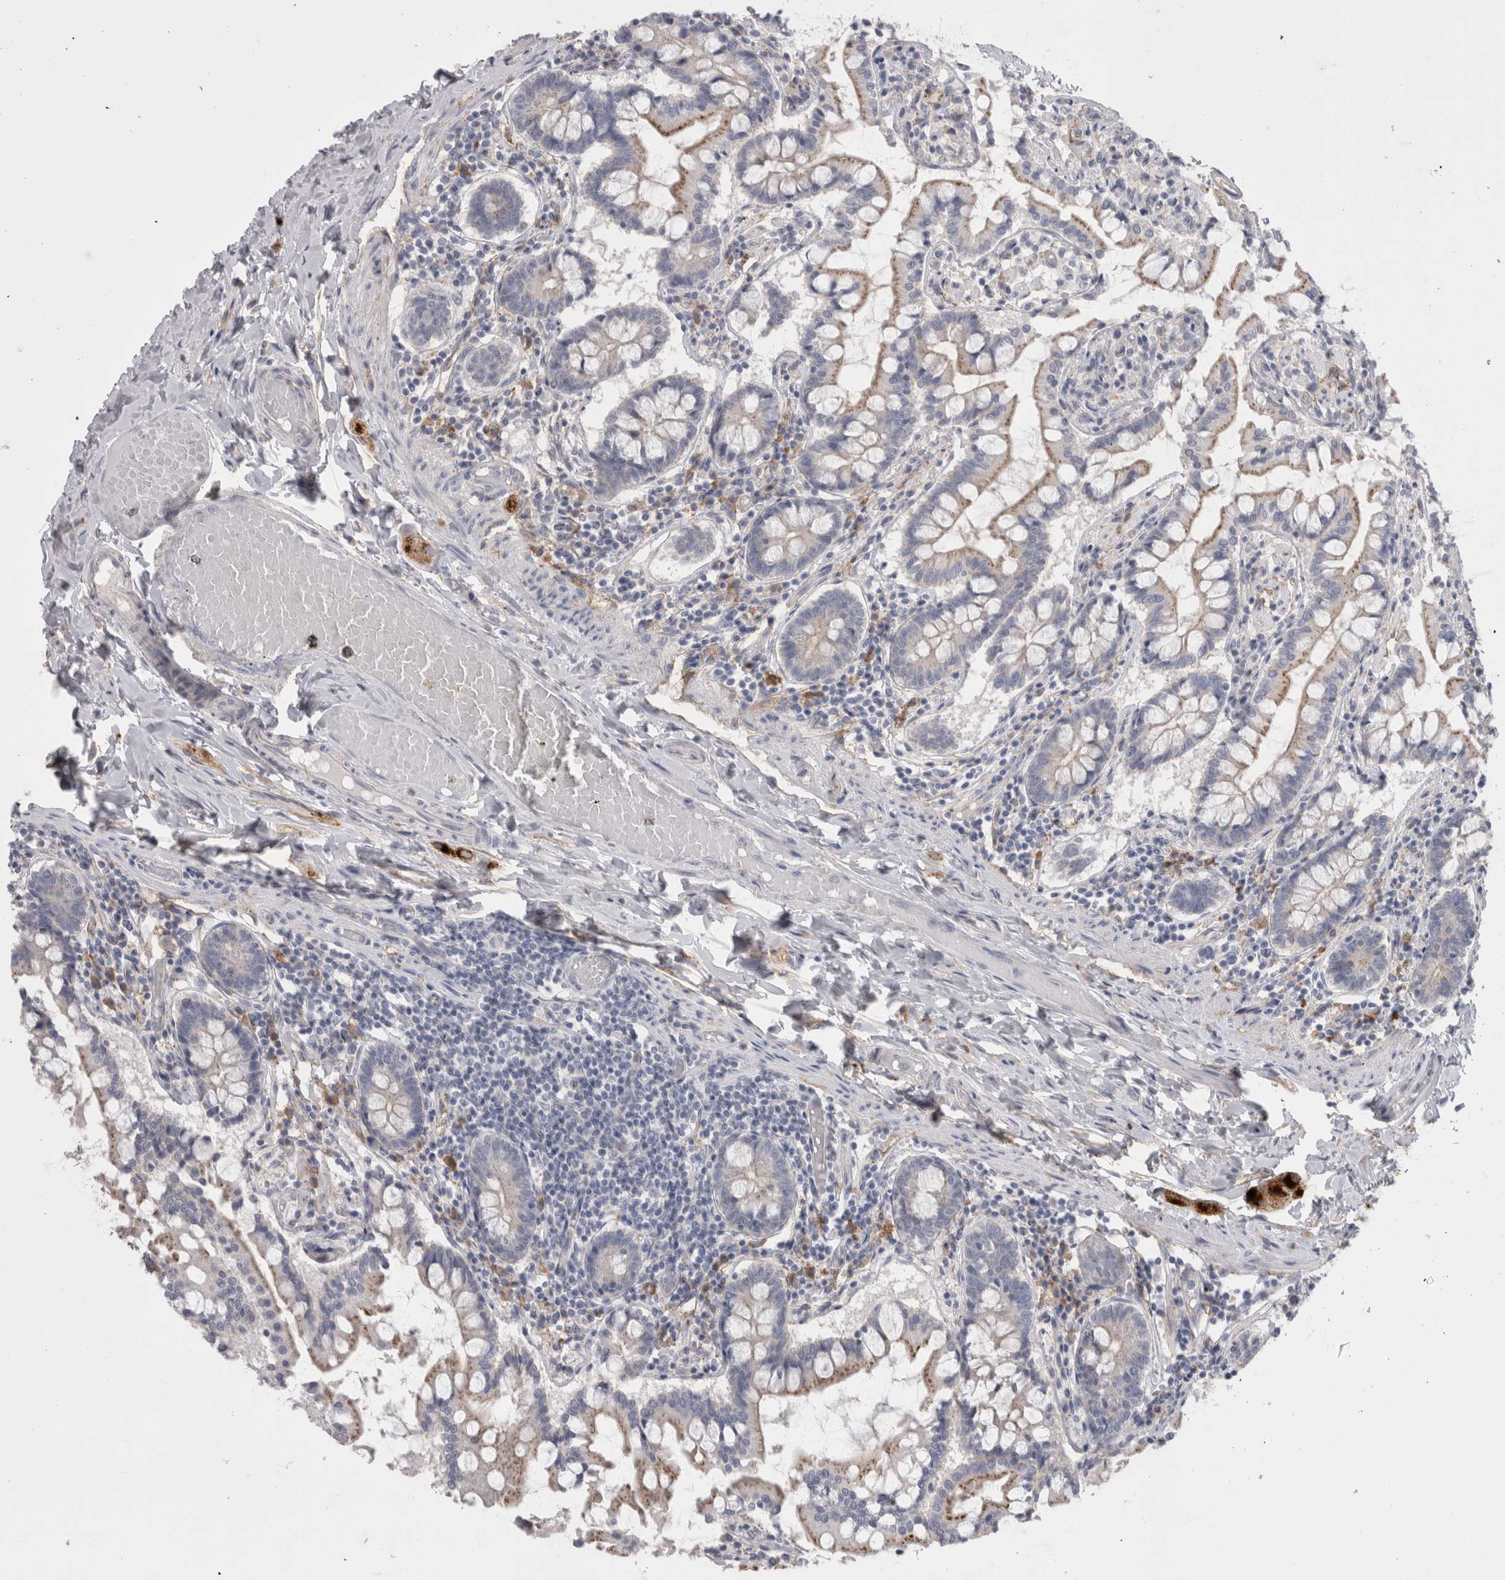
{"staining": {"intensity": "moderate", "quantity": ">75%", "location": "cytoplasmic/membranous"}, "tissue": "small intestine", "cell_type": "Glandular cells", "image_type": "normal", "snomed": [{"axis": "morphology", "description": "Normal tissue, NOS"}, {"axis": "topography", "description": "Small intestine"}], "caption": "Small intestine stained with immunohistochemistry exhibits moderate cytoplasmic/membranous positivity in about >75% of glandular cells. Using DAB (3,3'-diaminobenzidine) (brown) and hematoxylin (blue) stains, captured at high magnification using brightfield microscopy.", "gene": "EPDR1", "patient": {"sex": "male", "age": 41}}